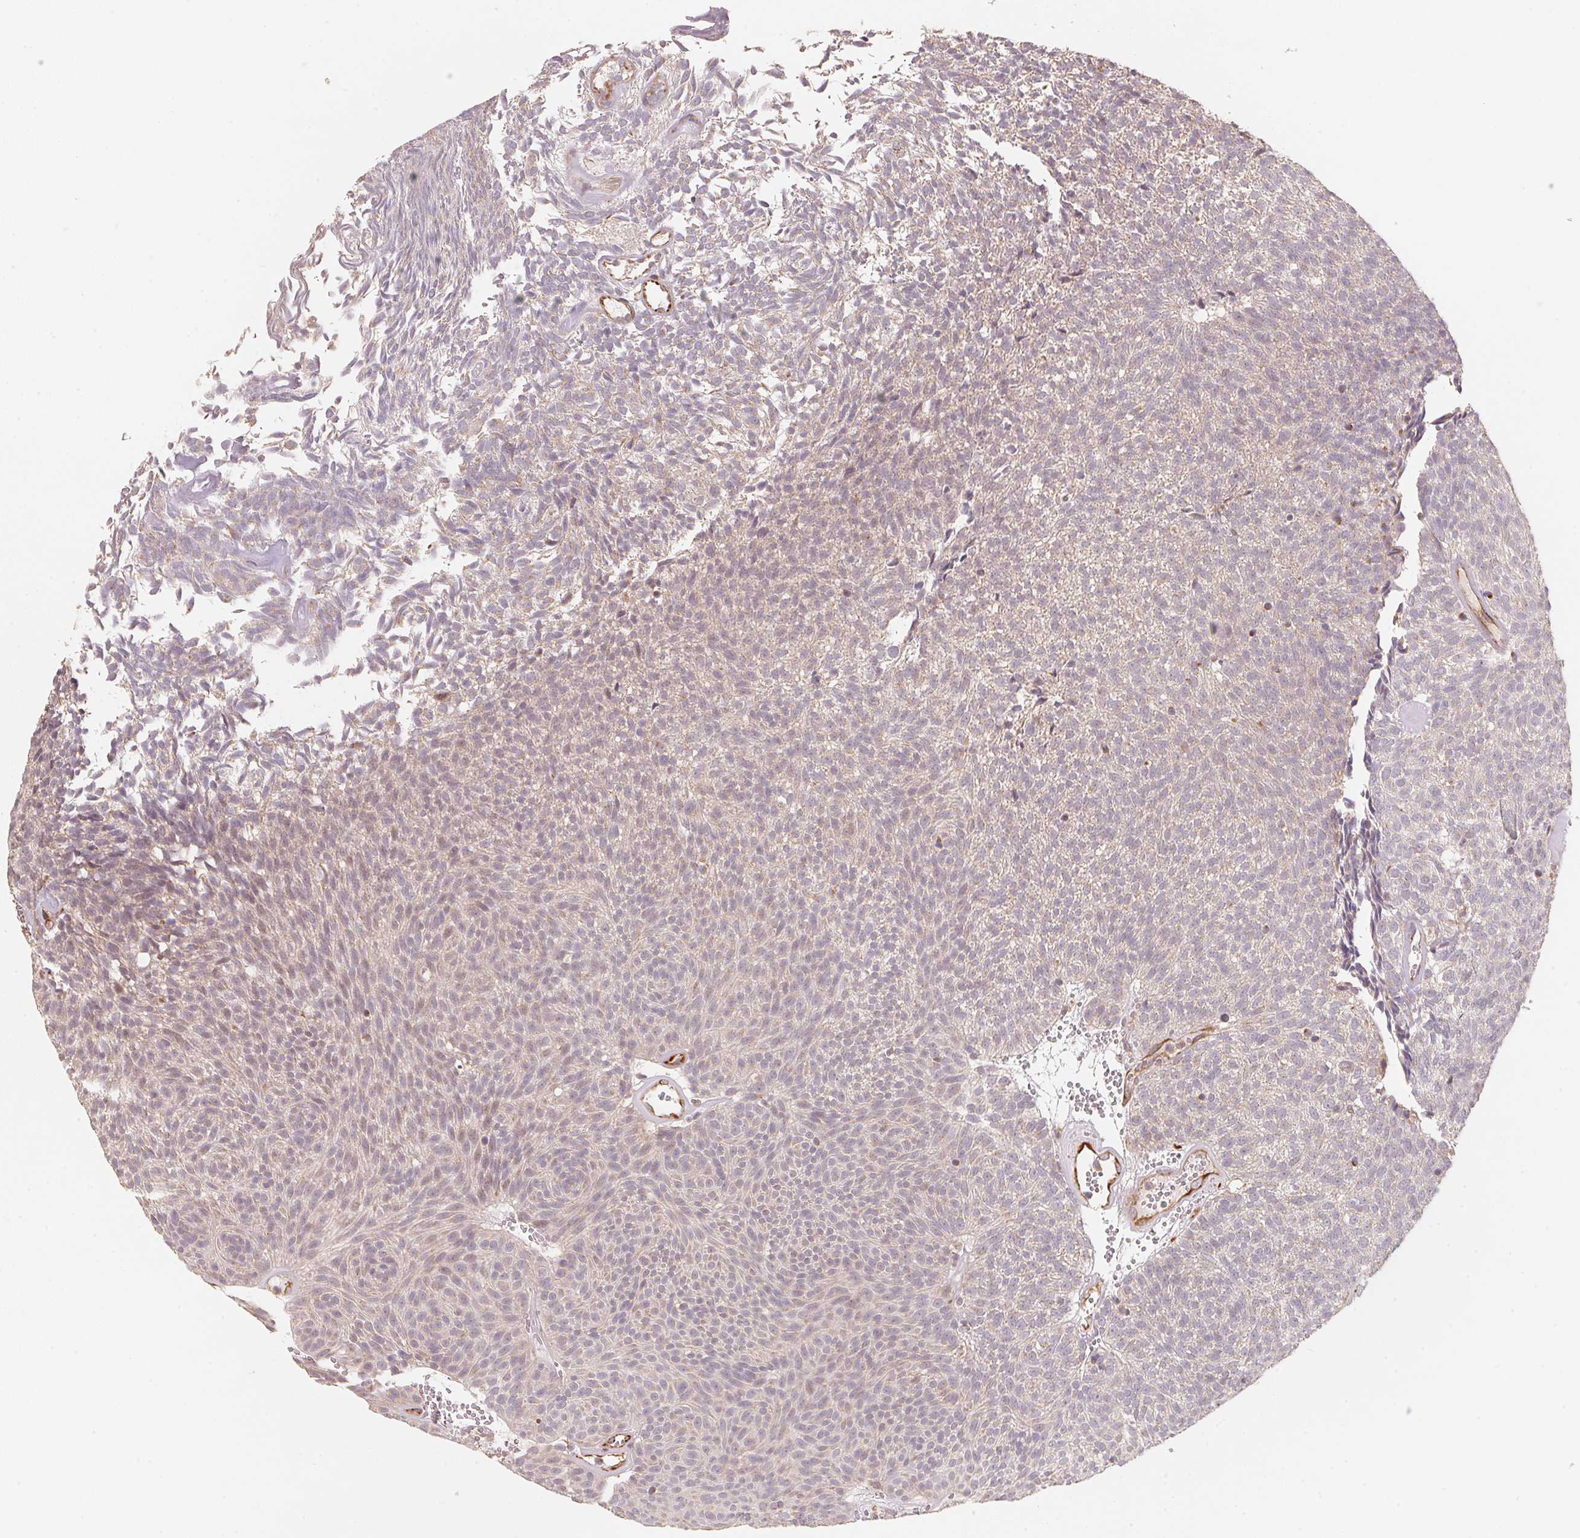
{"staining": {"intensity": "negative", "quantity": "none", "location": "none"}, "tissue": "urothelial cancer", "cell_type": "Tumor cells", "image_type": "cancer", "snomed": [{"axis": "morphology", "description": "Urothelial carcinoma, Low grade"}, {"axis": "topography", "description": "Urinary bladder"}], "caption": "This is an IHC photomicrograph of human urothelial cancer. There is no expression in tumor cells.", "gene": "TSPAN12", "patient": {"sex": "male", "age": 77}}